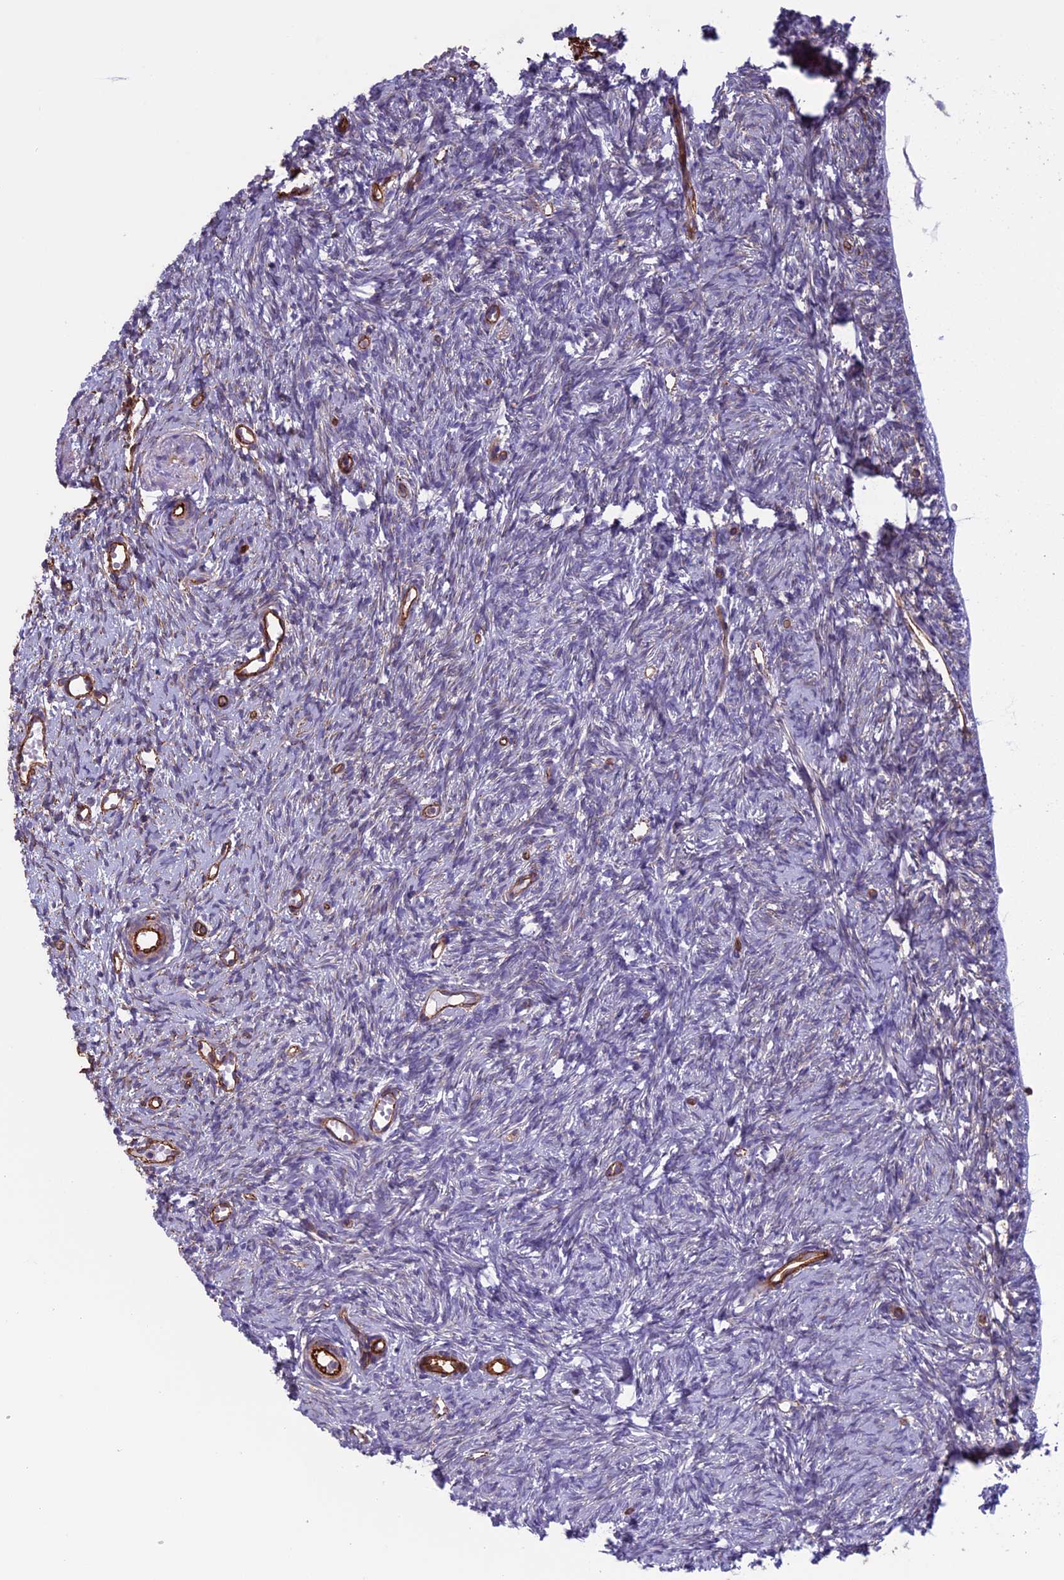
{"staining": {"intensity": "negative", "quantity": "none", "location": "none"}, "tissue": "ovary", "cell_type": "Follicle cells", "image_type": "normal", "snomed": [{"axis": "morphology", "description": "Normal tissue, NOS"}, {"axis": "topography", "description": "Ovary"}], "caption": "Ovary stained for a protein using immunohistochemistry reveals no expression follicle cells.", "gene": "ANGPTL2", "patient": {"sex": "female", "age": 51}}